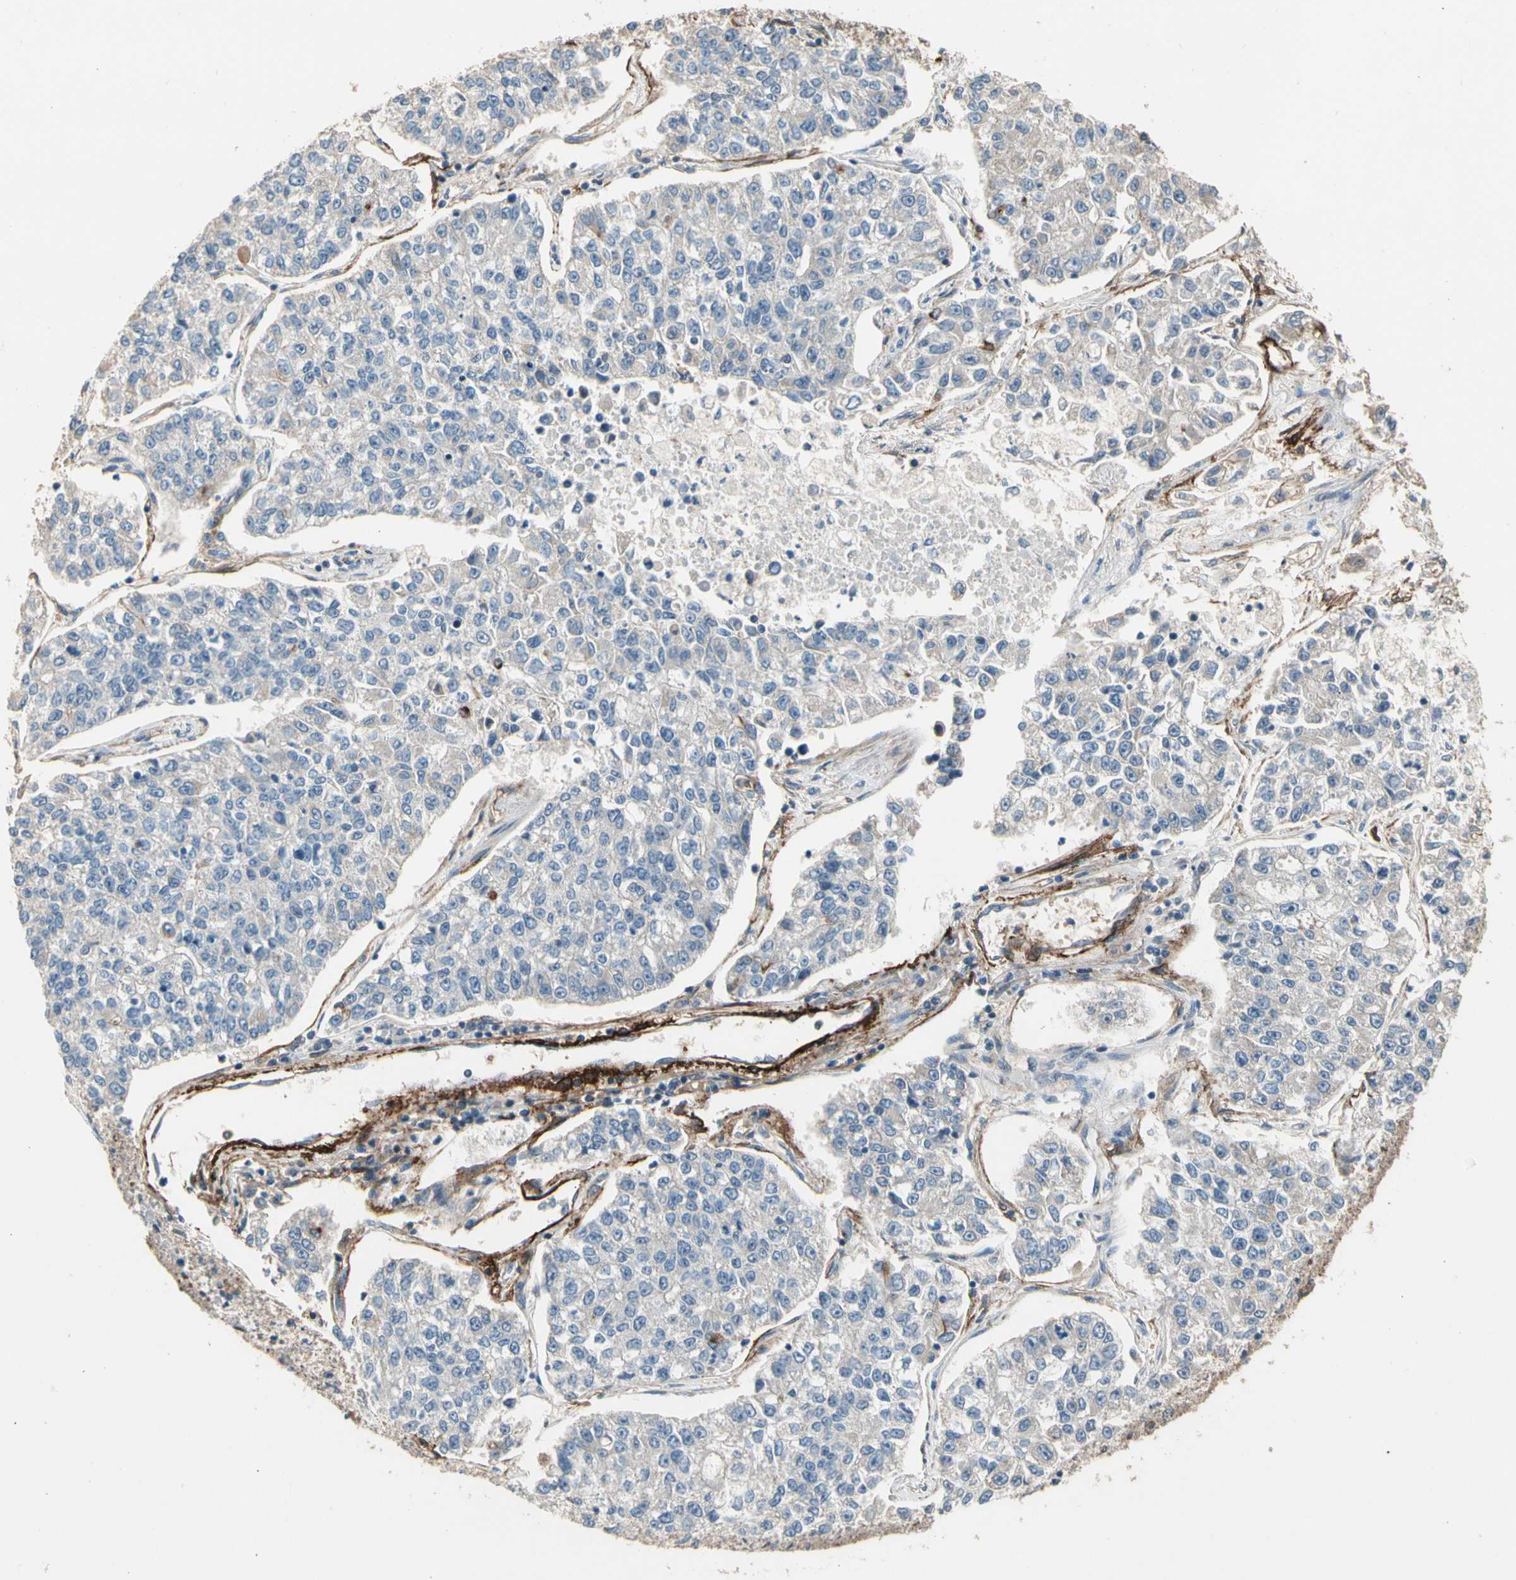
{"staining": {"intensity": "weak", "quantity": "25%-75%", "location": "cytoplasmic/membranous"}, "tissue": "lung cancer", "cell_type": "Tumor cells", "image_type": "cancer", "snomed": [{"axis": "morphology", "description": "Adenocarcinoma, NOS"}, {"axis": "topography", "description": "Lung"}], "caption": "Approximately 25%-75% of tumor cells in adenocarcinoma (lung) reveal weak cytoplasmic/membranous protein staining as visualized by brown immunohistochemical staining.", "gene": "SUSD2", "patient": {"sex": "male", "age": 49}}